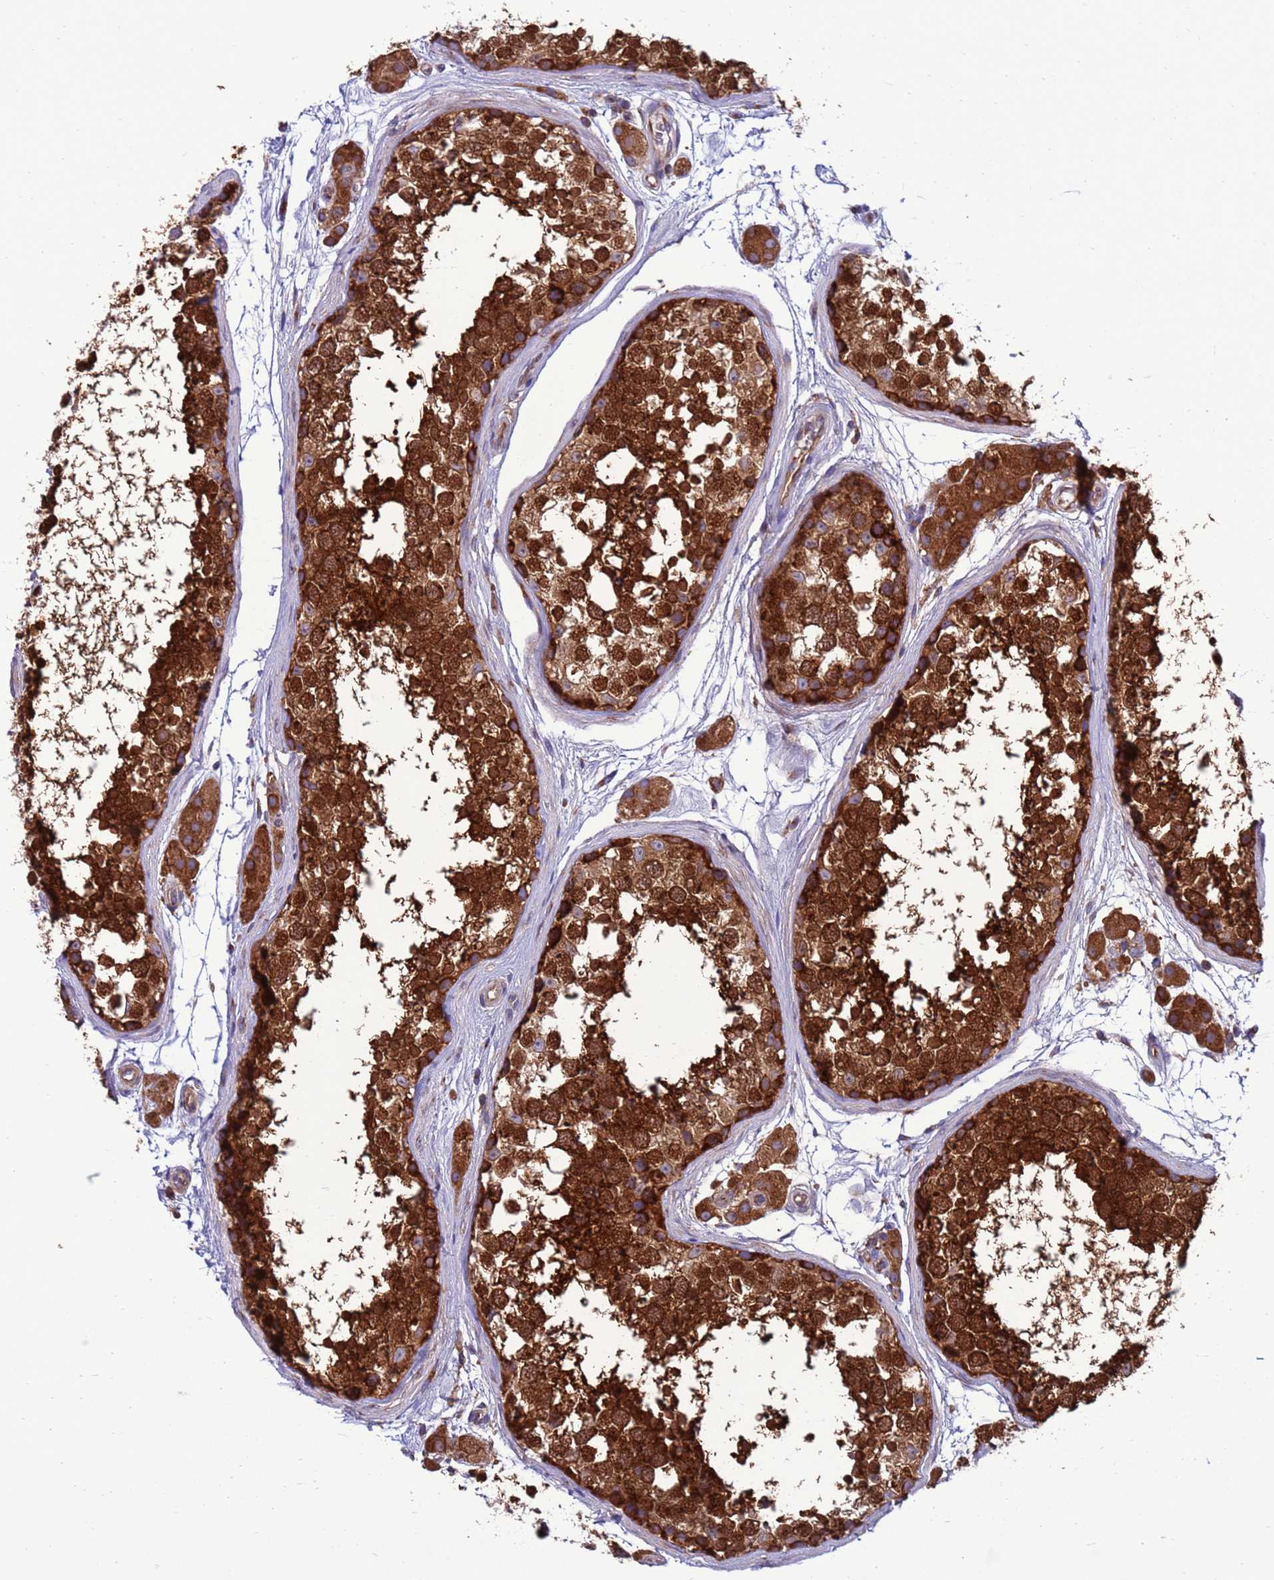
{"staining": {"intensity": "strong", "quantity": ">75%", "location": "cytoplasmic/membranous"}, "tissue": "testis", "cell_type": "Cells in seminiferous ducts", "image_type": "normal", "snomed": [{"axis": "morphology", "description": "Normal tissue, NOS"}, {"axis": "topography", "description": "Testis"}], "caption": "The image demonstrates staining of benign testis, revealing strong cytoplasmic/membranous protein staining (brown color) within cells in seminiferous ducts.", "gene": "ZC3HAV1", "patient": {"sex": "male", "age": 56}}